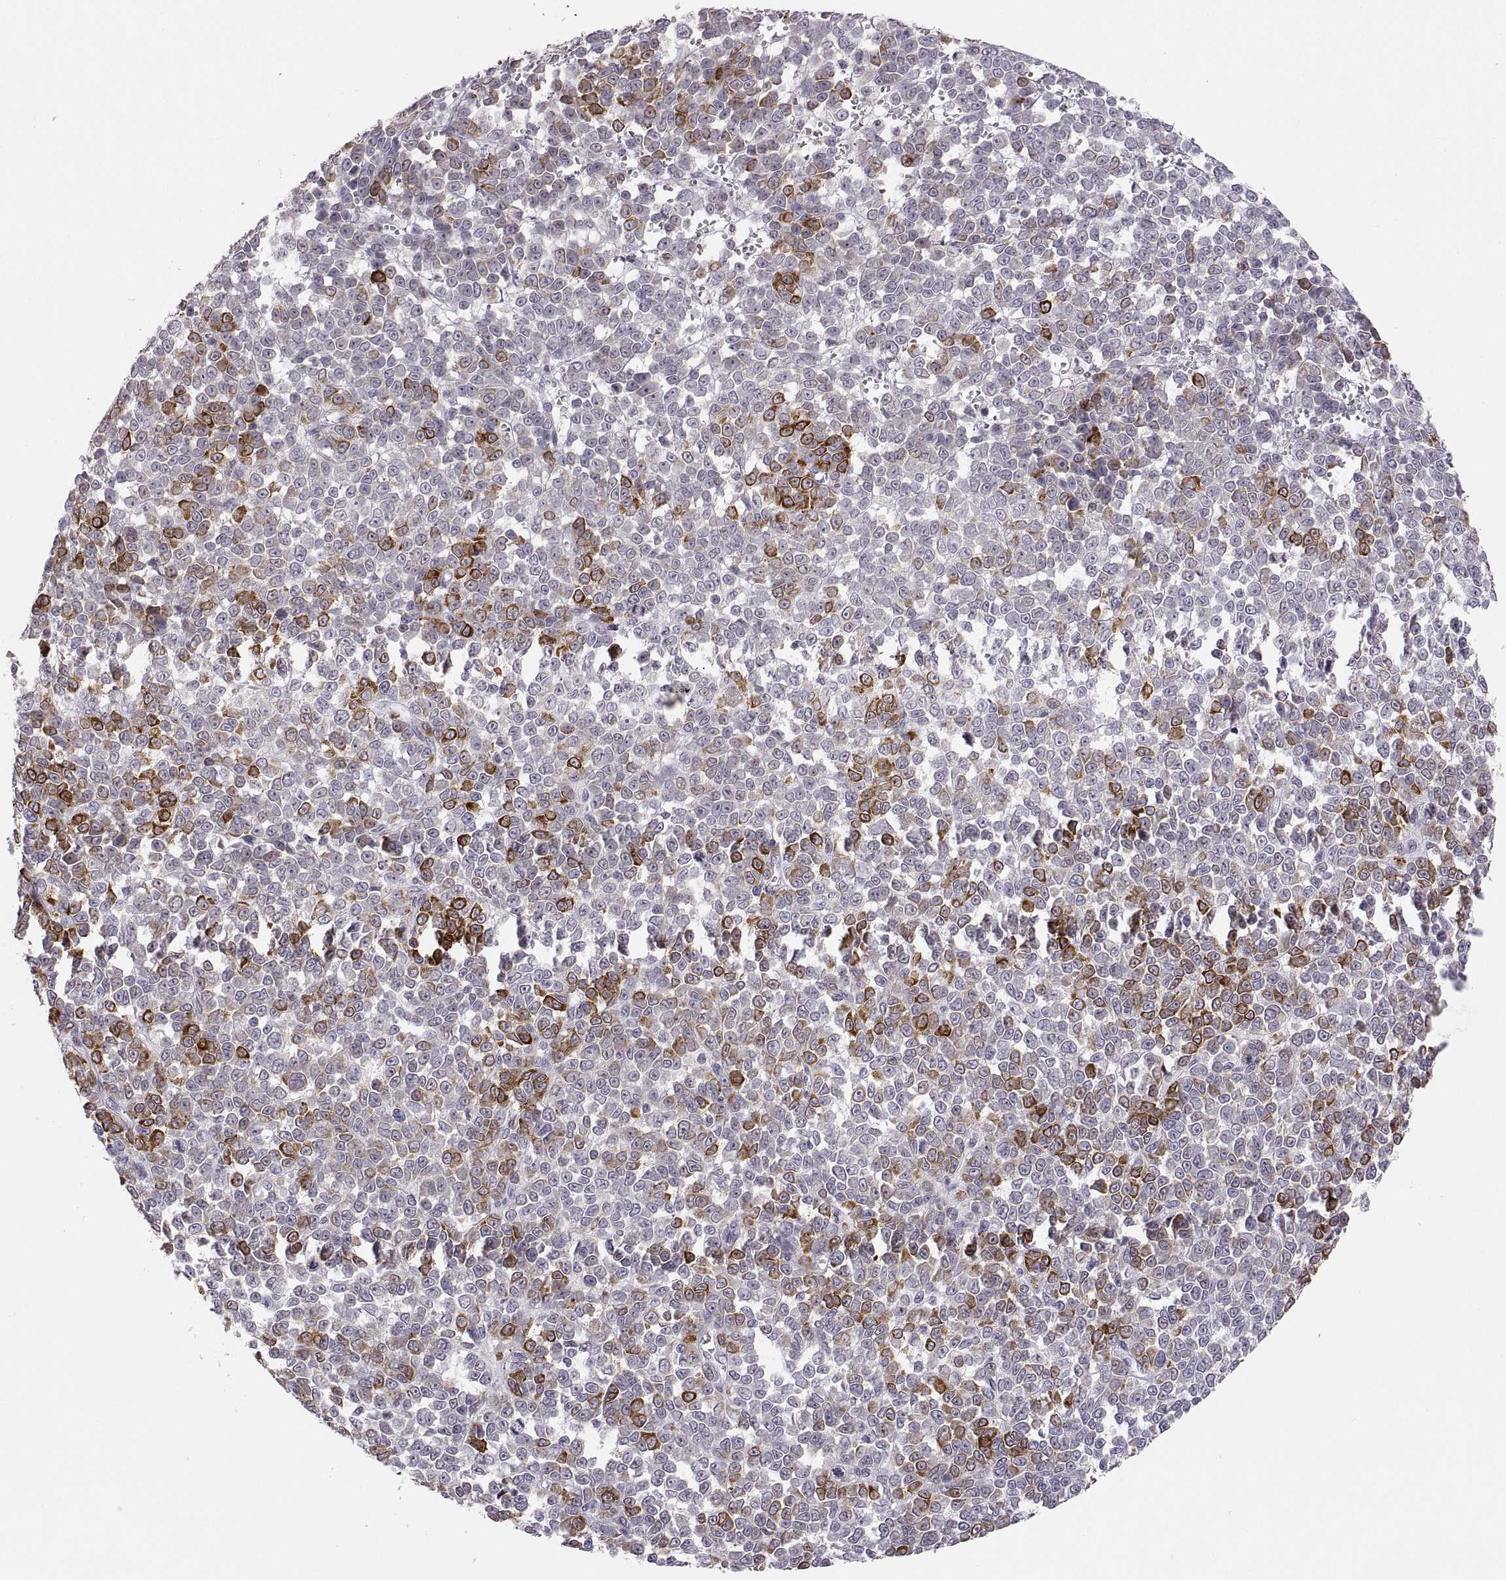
{"staining": {"intensity": "strong", "quantity": "<25%", "location": "cytoplasmic/membranous"}, "tissue": "melanoma", "cell_type": "Tumor cells", "image_type": "cancer", "snomed": [{"axis": "morphology", "description": "Malignant melanoma, NOS"}, {"axis": "topography", "description": "Skin"}], "caption": "Melanoma tissue exhibits strong cytoplasmic/membranous positivity in approximately <25% of tumor cells, visualized by immunohistochemistry.", "gene": "HMGCR", "patient": {"sex": "female", "age": 95}}